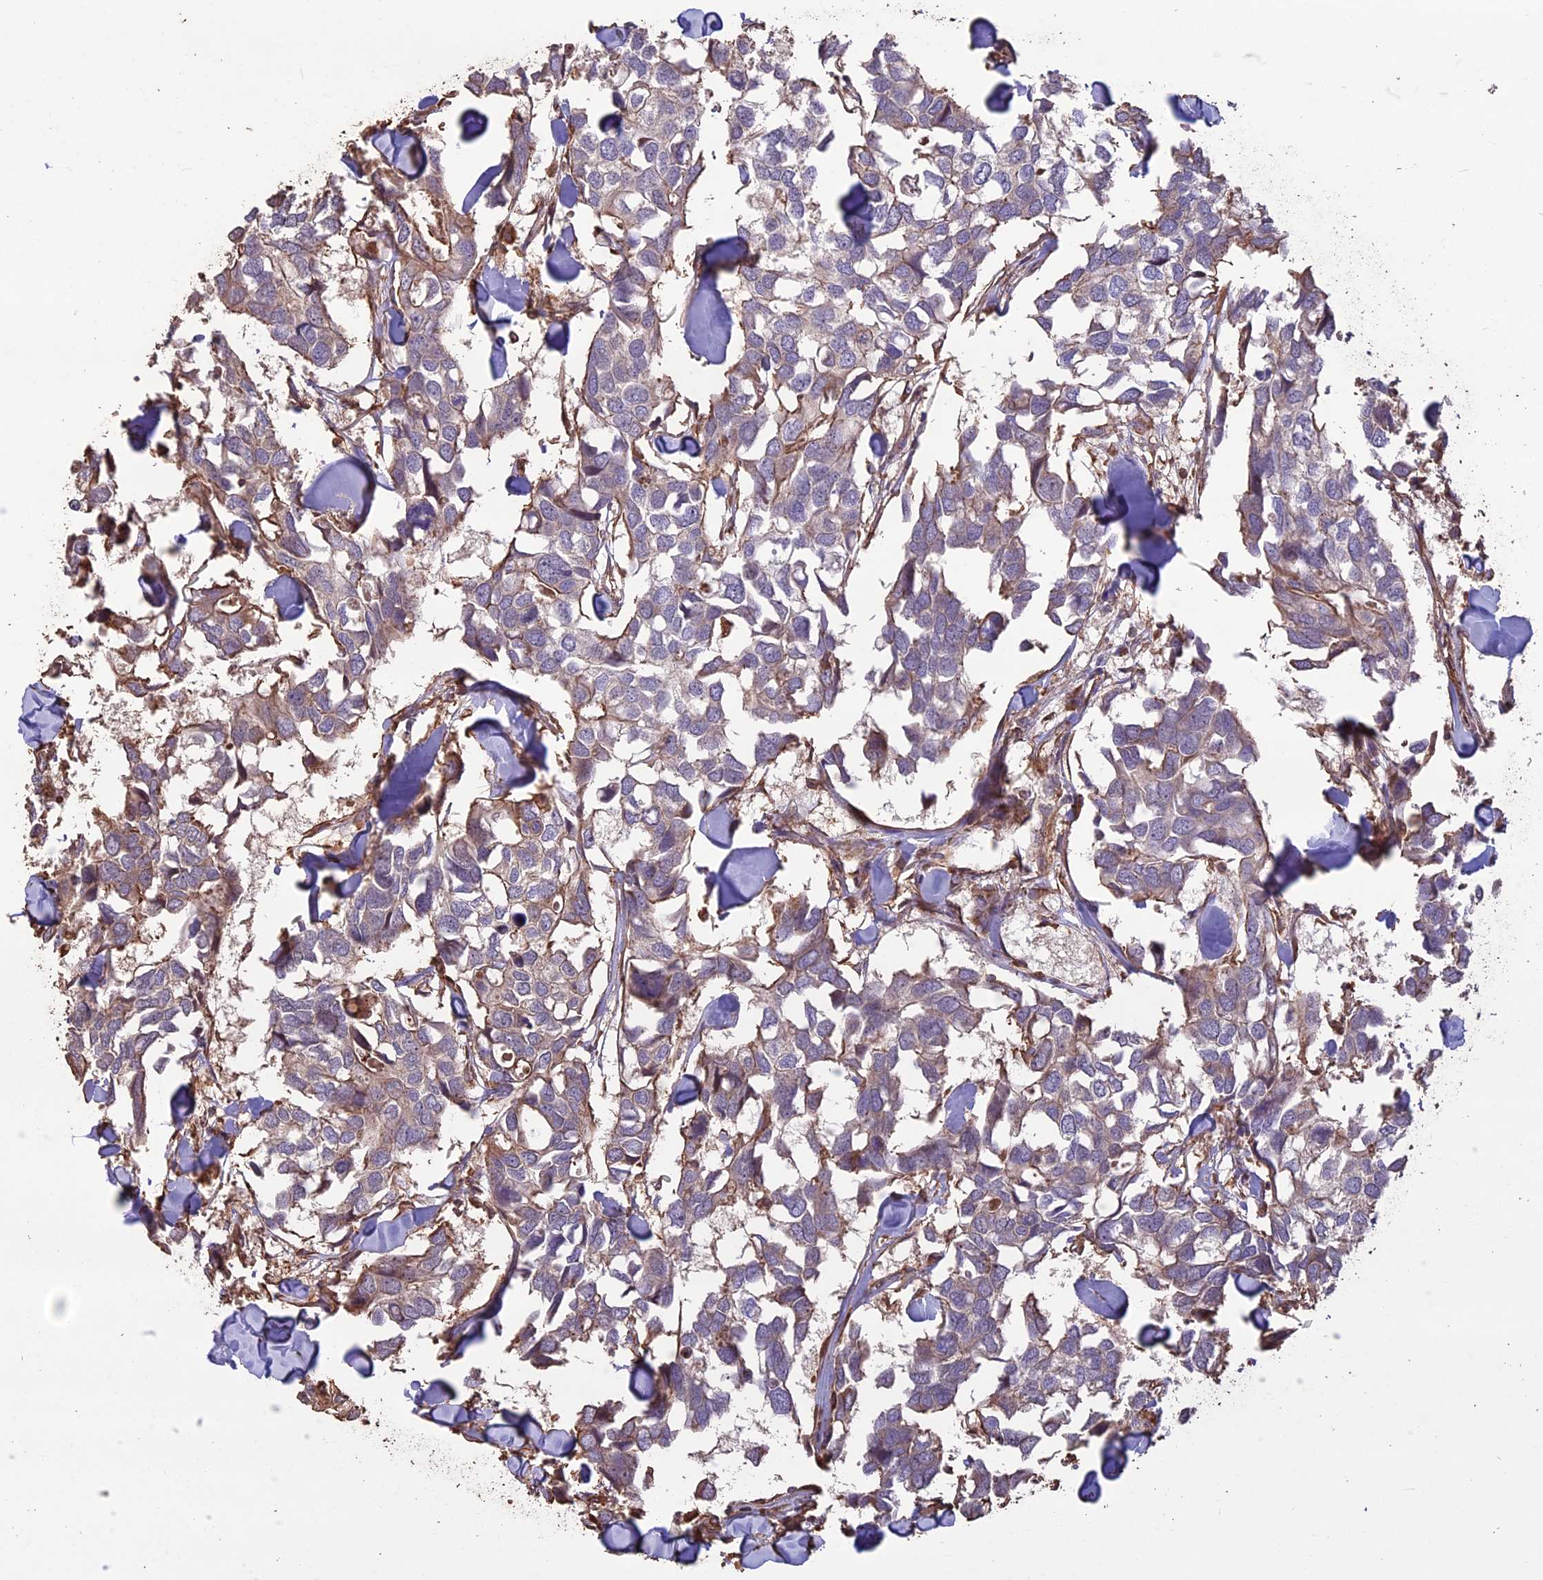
{"staining": {"intensity": "negative", "quantity": "none", "location": "none"}, "tissue": "breast cancer", "cell_type": "Tumor cells", "image_type": "cancer", "snomed": [{"axis": "morphology", "description": "Duct carcinoma"}, {"axis": "topography", "description": "Breast"}], "caption": "The photomicrograph exhibits no staining of tumor cells in infiltrating ductal carcinoma (breast).", "gene": "CCDC148", "patient": {"sex": "female", "age": 83}}